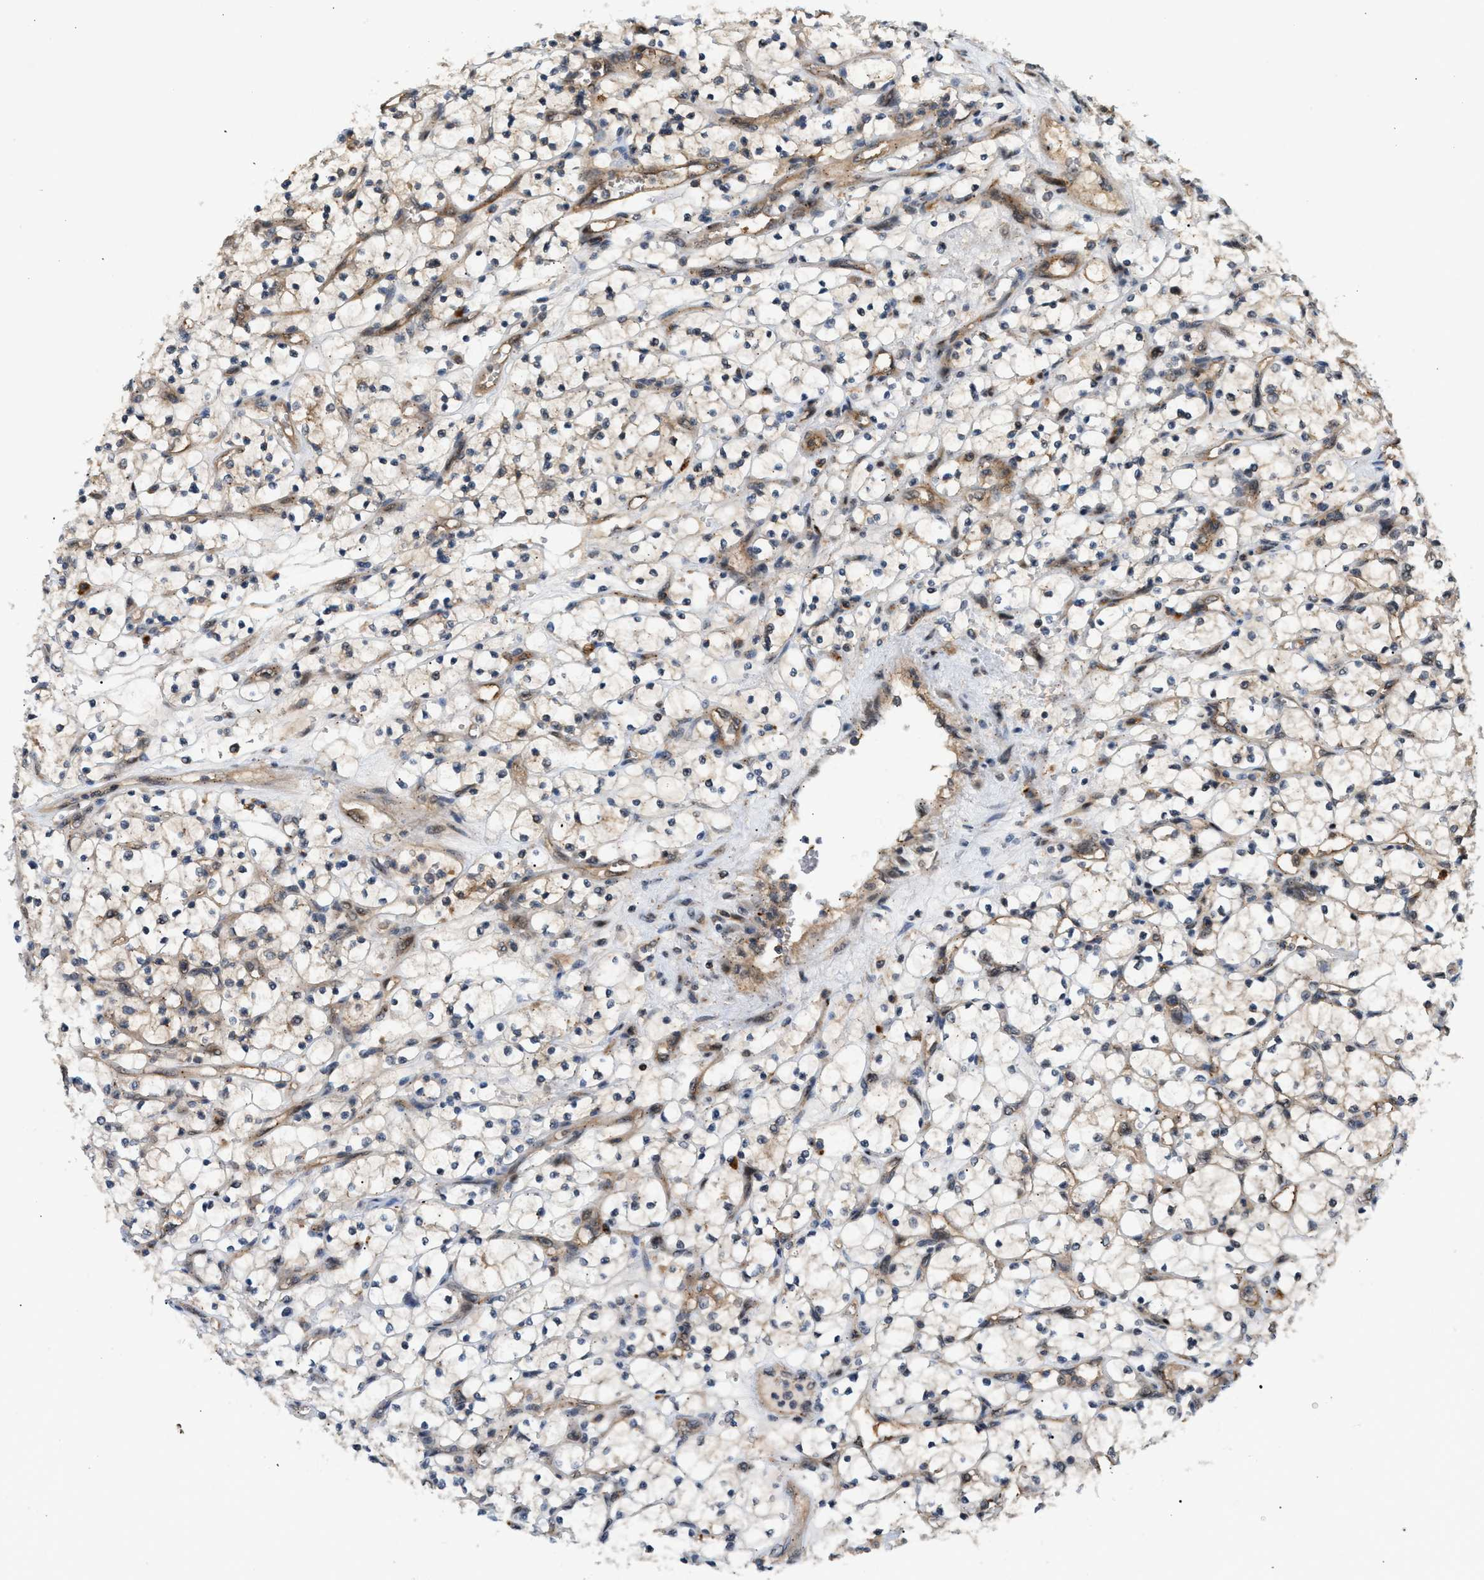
{"staining": {"intensity": "weak", "quantity": "<25%", "location": "cytoplasmic/membranous"}, "tissue": "renal cancer", "cell_type": "Tumor cells", "image_type": "cancer", "snomed": [{"axis": "morphology", "description": "Adenocarcinoma, NOS"}, {"axis": "topography", "description": "Kidney"}], "caption": "High magnification brightfield microscopy of renal cancer stained with DAB (brown) and counterstained with hematoxylin (blue): tumor cells show no significant positivity.", "gene": "MAP2K5", "patient": {"sex": "female", "age": 69}}